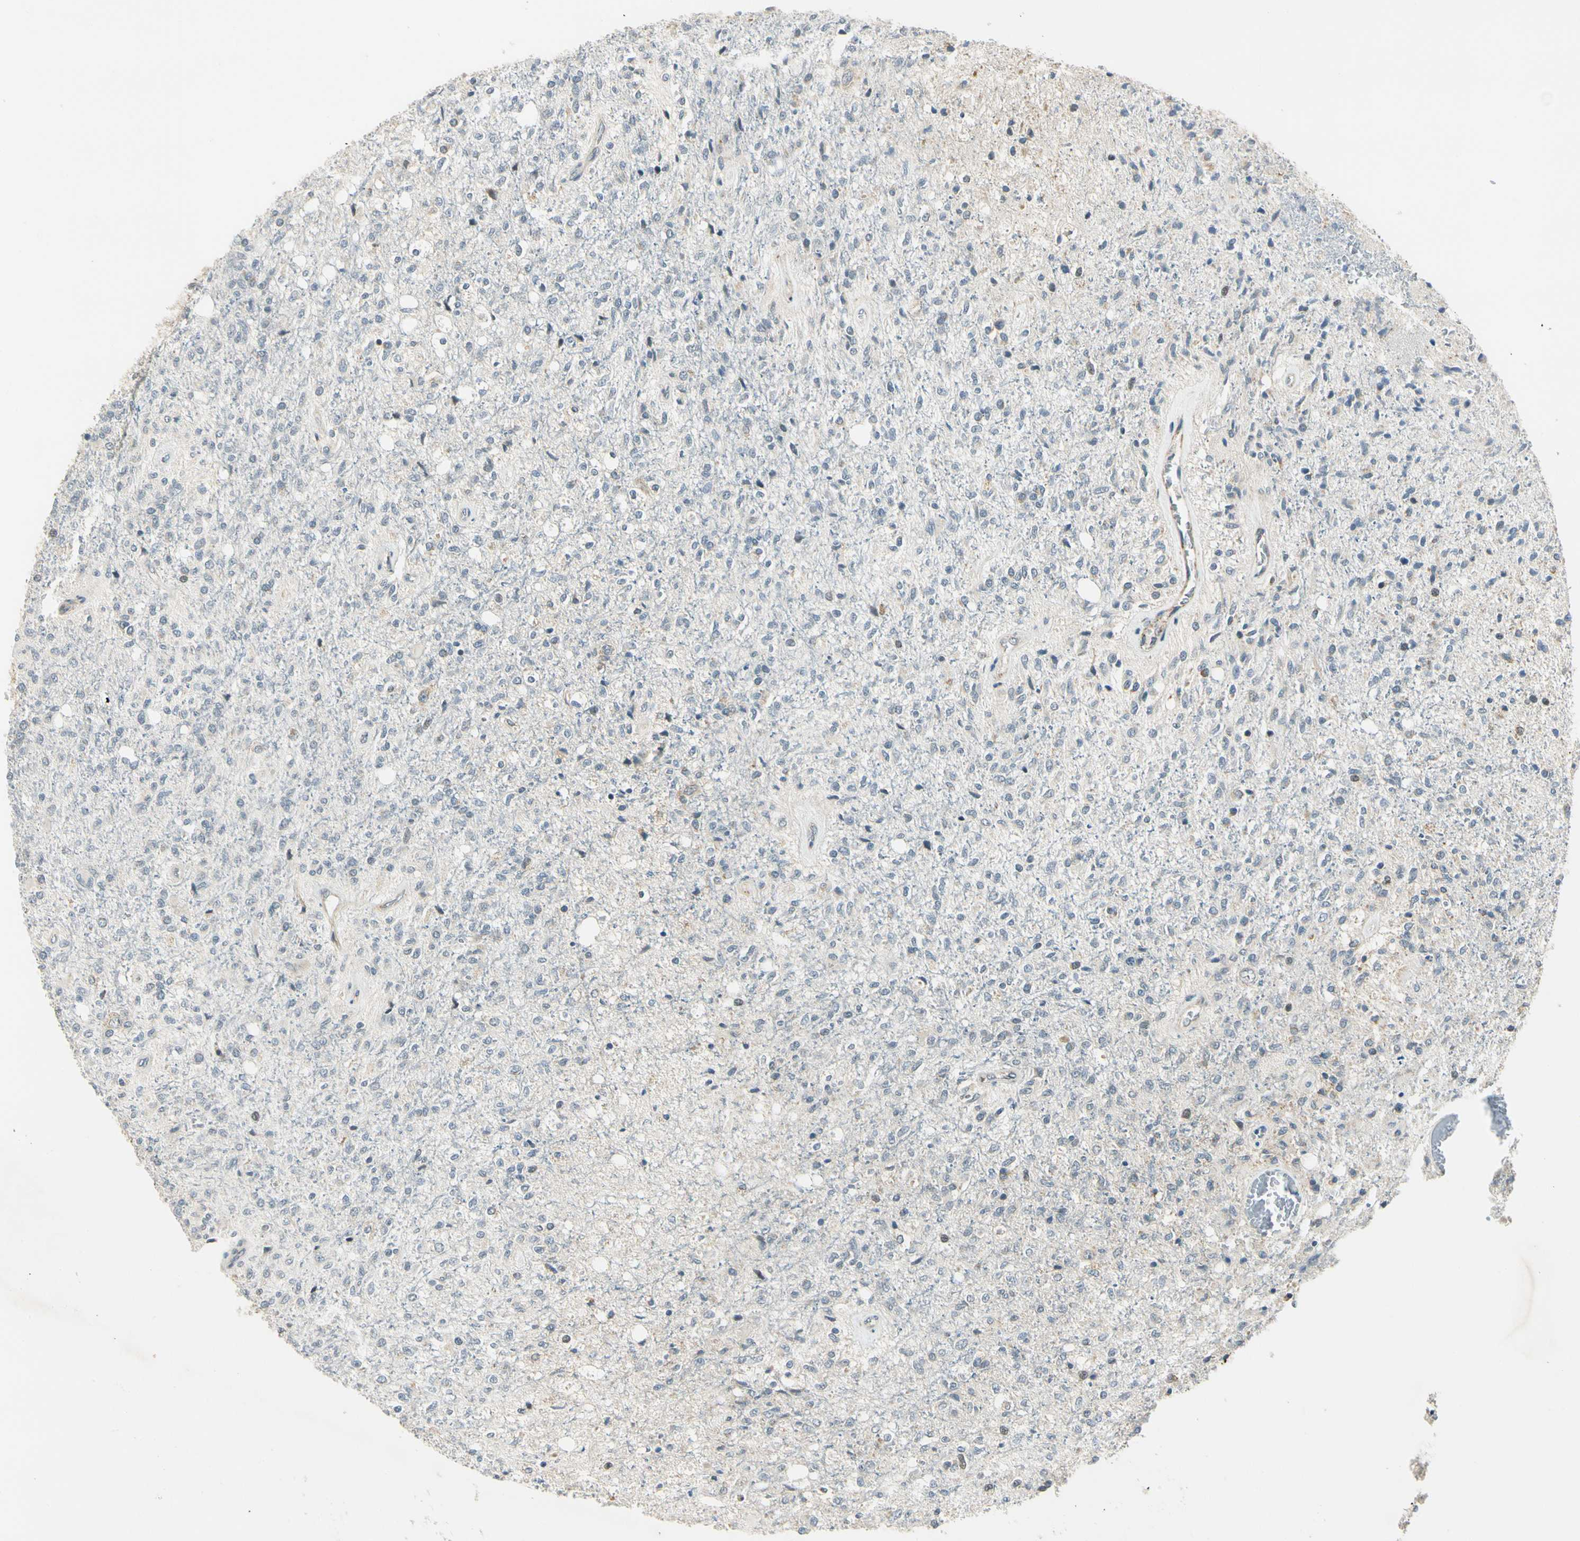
{"staining": {"intensity": "weak", "quantity": "<25%", "location": "cytoplasmic/membranous"}, "tissue": "glioma", "cell_type": "Tumor cells", "image_type": "cancer", "snomed": [{"axis": "morphology", "description": "Normal tissue, NOS"}, {"axis": "morphology", "description": "Glioma, malignant, High grade"}, {"axis": "topography", "description": "Cerebral cortex"}], "caption": "This image is of high-grade glioma (malignant) stained with IHC to label a protein in brown with the nuclei are counter-stained blue. There is no positivity in tumor cells.", "gene": "KHDC4", "patient": {"sex": "male", "age": 77}}